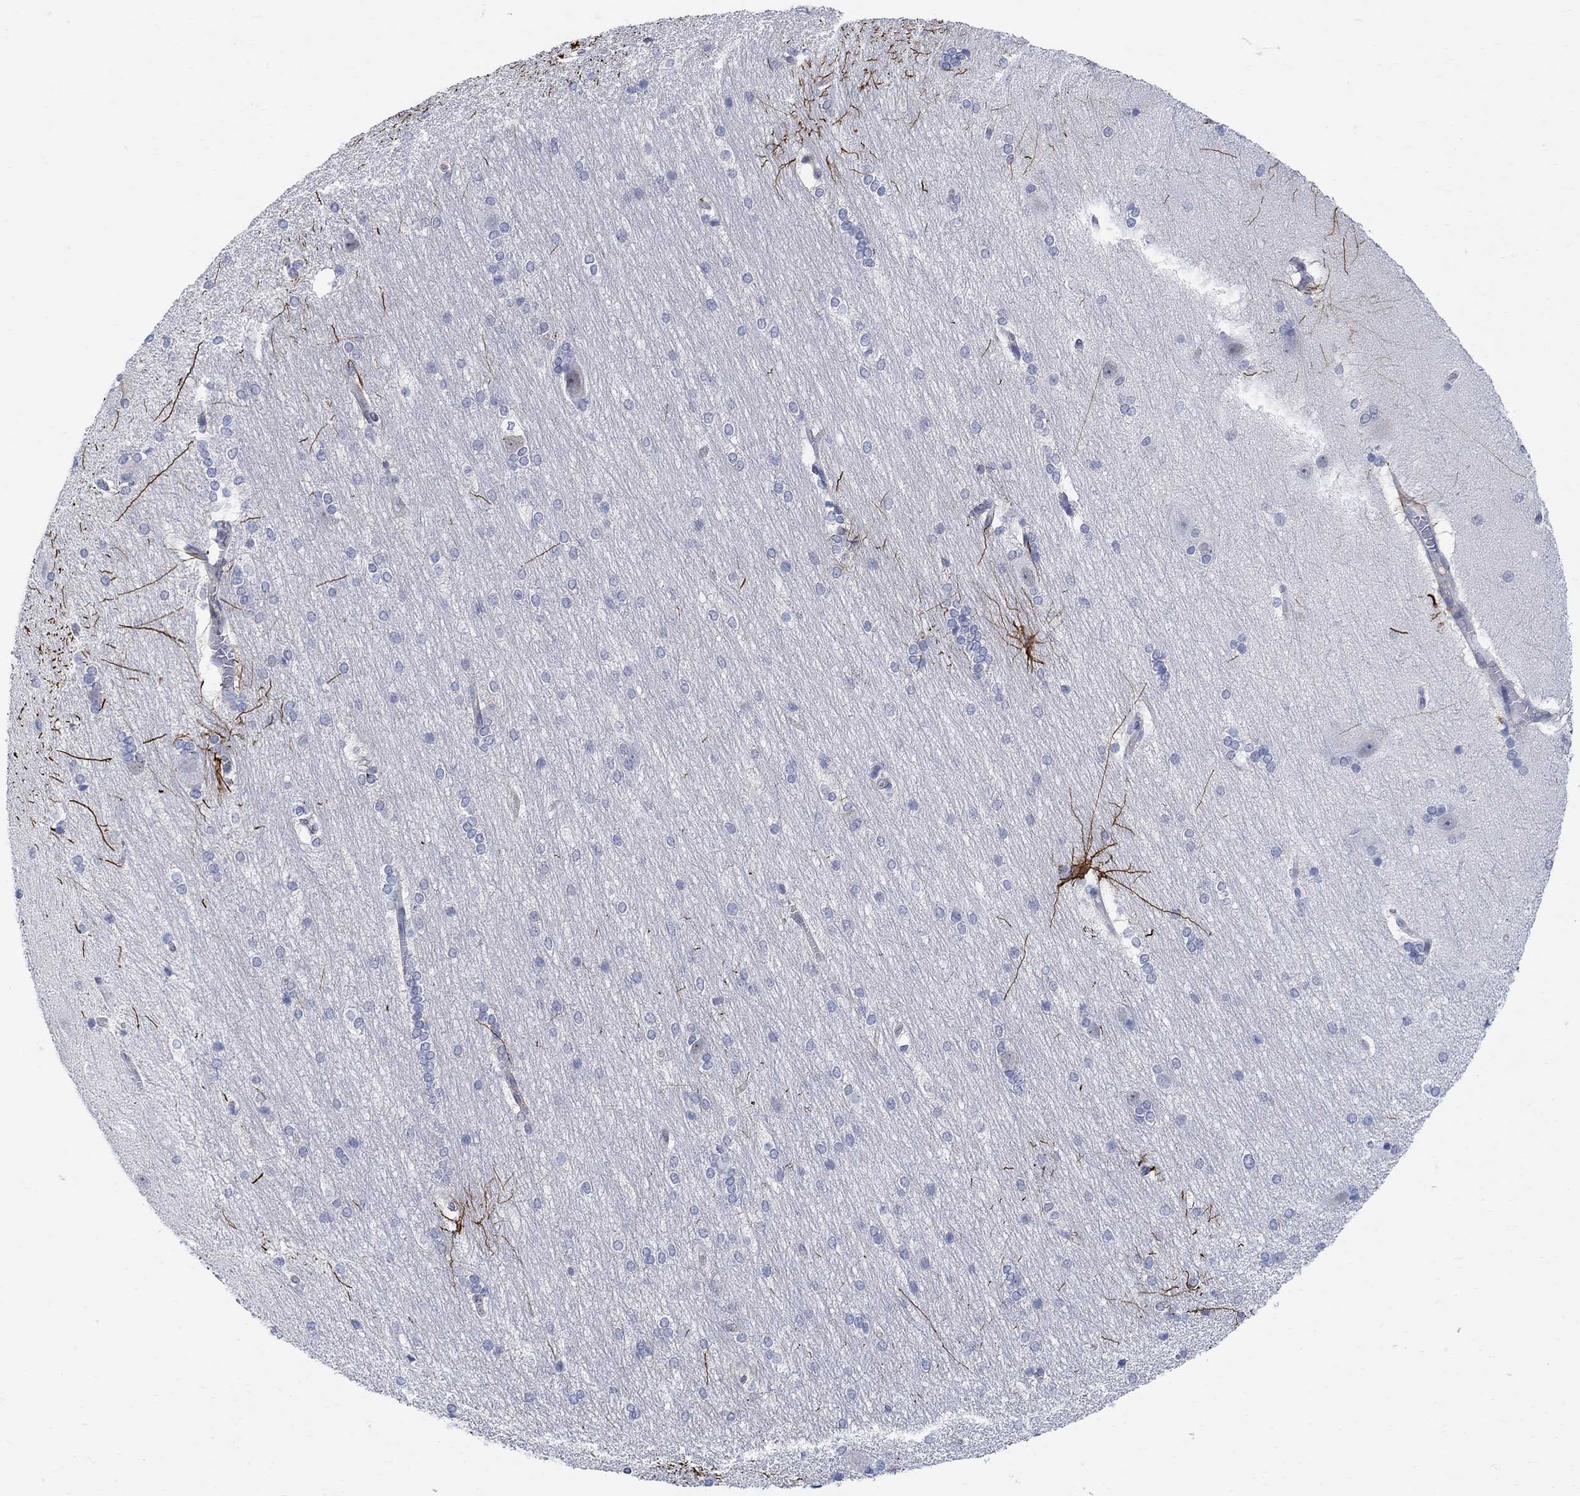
{"staining": {"intensity": "strong", "quantity": "<25%", "location": "cytoplasmic/membranous"}, "tissue": "hippocampus", "cell_type": "Glial cells", "image_type": "normal", "snomed": [{"axis": "morphology", "description": "Normal tissue, NOS"}, {"axis": "topography", "description": "Cerebral cortex"}, {"axis": "topography", "description": "Hippocampus"}], "caption": "A high-resolution photomicrograph shows IHC staining of normal hippocampus, which displays strong cytoplasmic/membranous expression in approximately <25% of glial cells.", "gene": "PHF21B", "patient": {"sex": "female", "age": 19}}